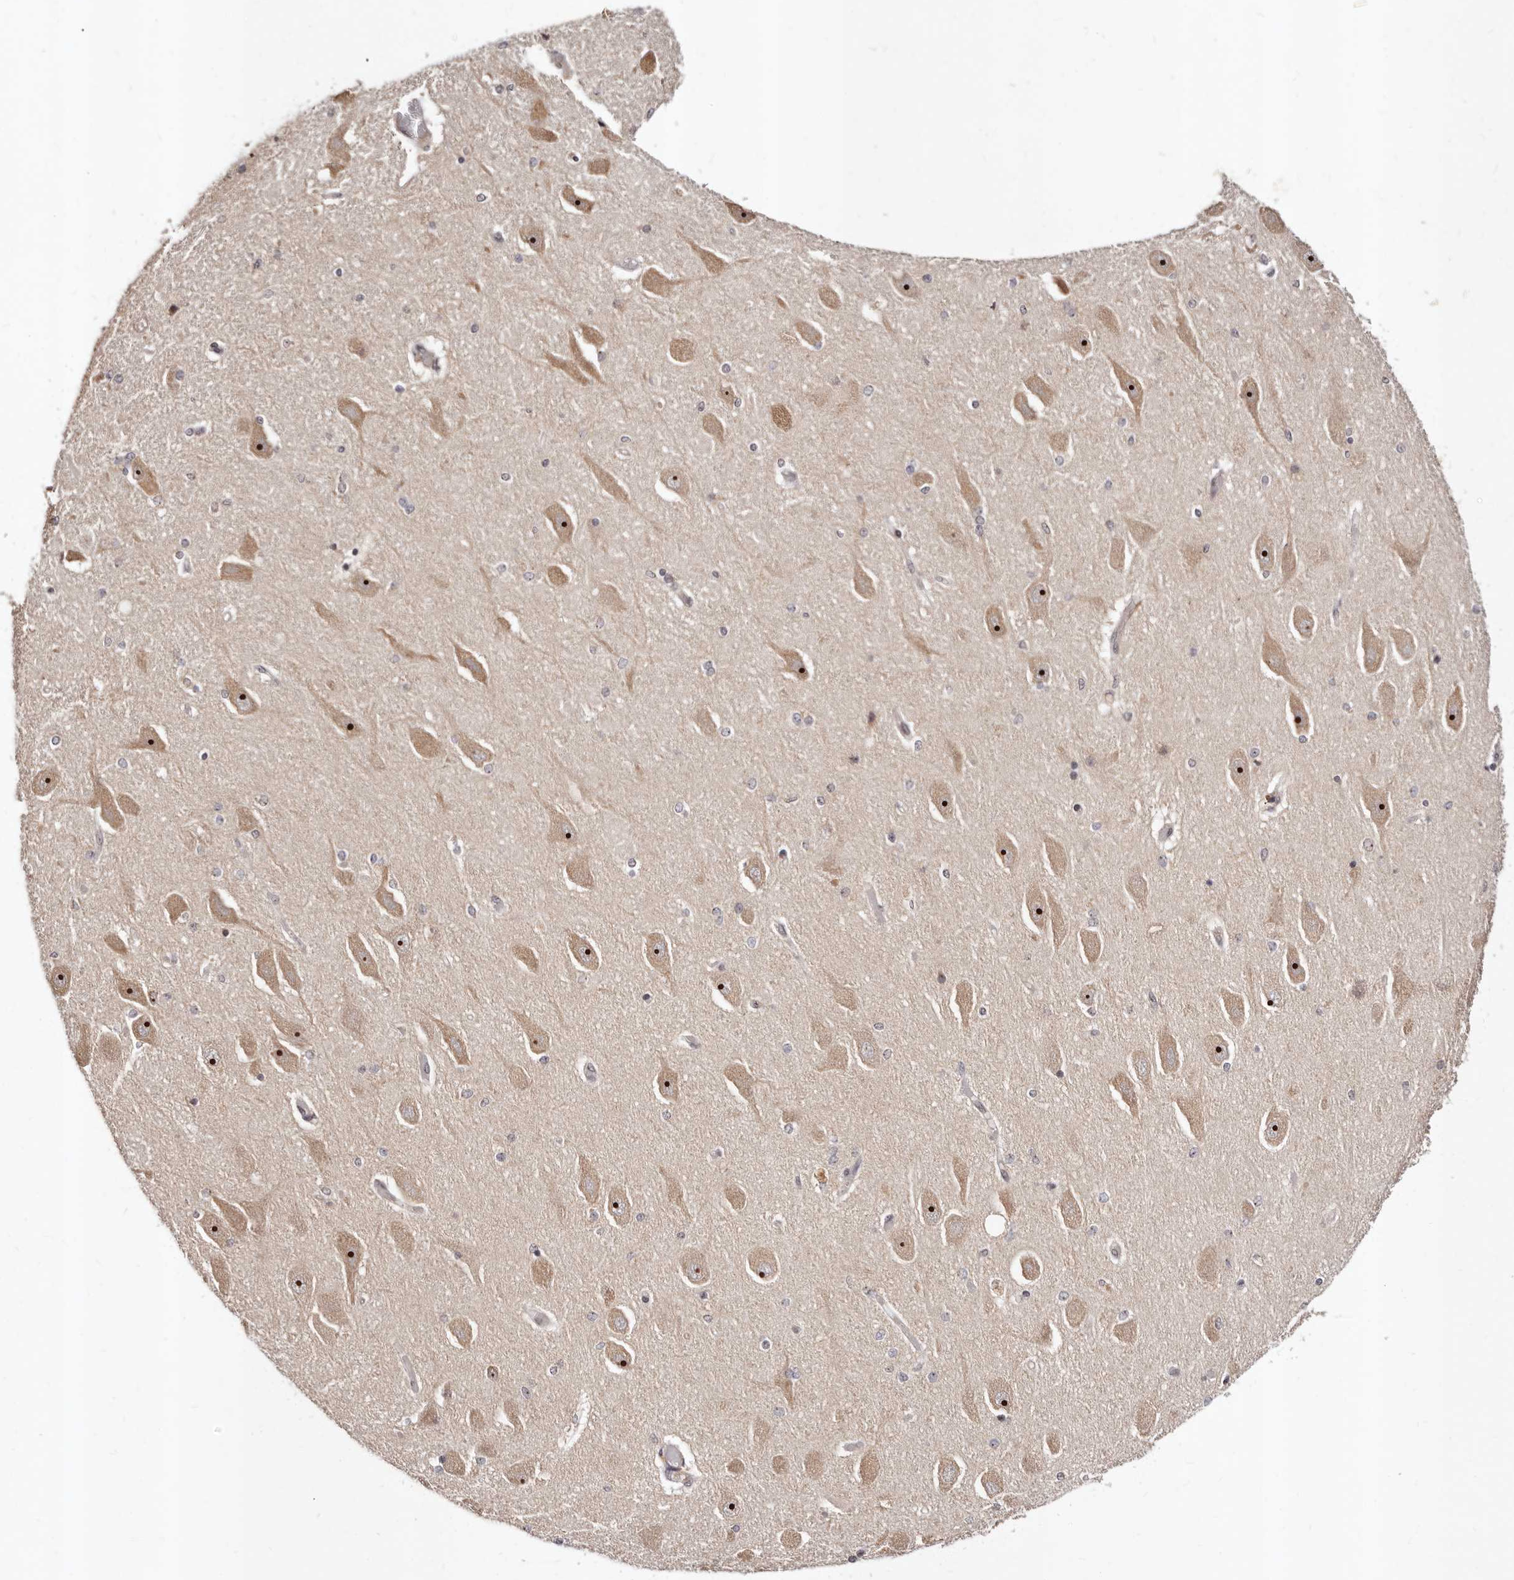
{"staining": {"intensity": "weak", "quantity": "<25%", "location": "cytoplasmic/membranous"}, "tissue": "hippocampus", "cell_type": "Glial cells", "image_type": "normal", "snomed": [{"axis": "morphology", "description": "Normal tissue, NOS"}, {"axis": "topography", "description": "Hippocampus"}], "caption": "A photomicrograph of human hippocampus is negative for staining in glial cells. (DAB immunohistochemistry (IHC), high magnification).", "gene": "APOL6", "patient": {"sex": "female", "age": 54}}